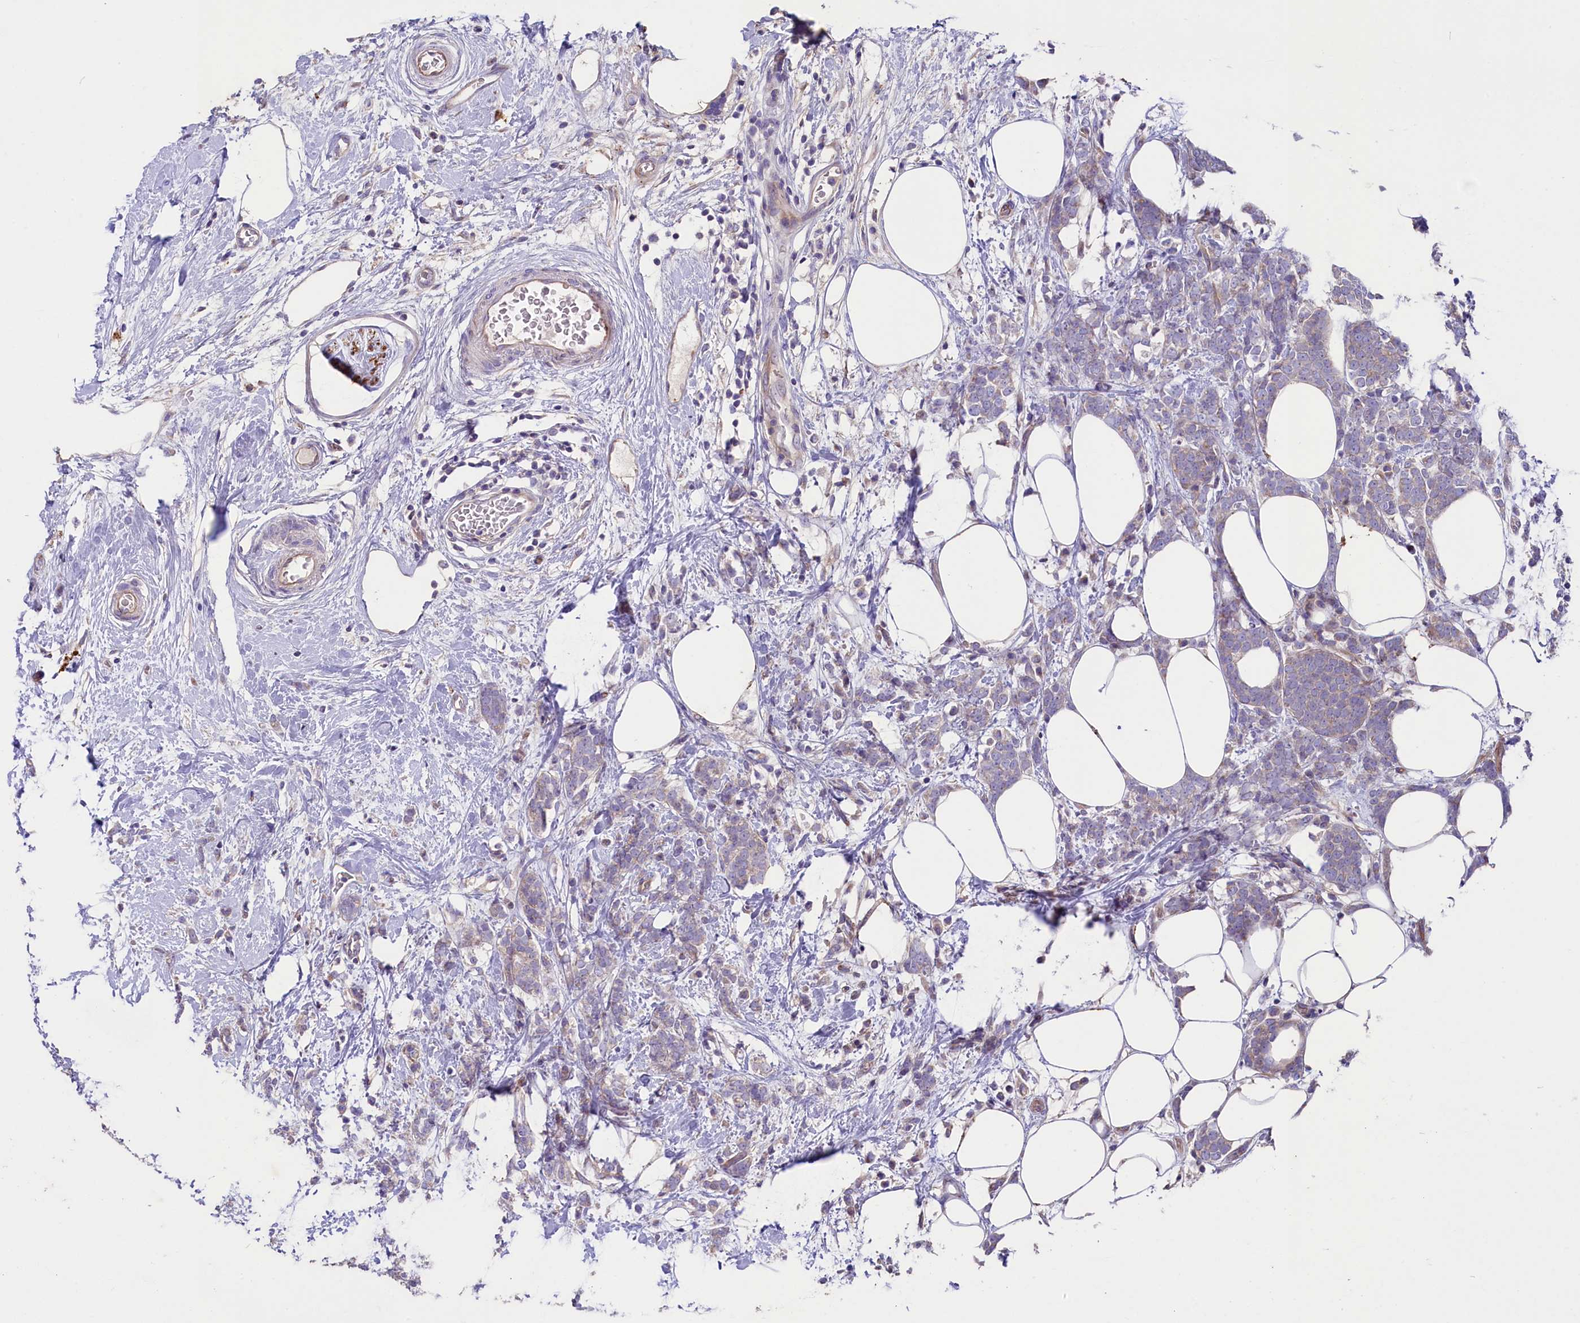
{"staining": {"intensity": "weak", "quantity": "<25%", "location": "cytoplasmic/membranous"}, "tissue": "breast cancer", "cell_type": "Tumor cells", "image_type": "cancer", "snomed": [{"axis": "morphology", "description": "Lobular carcinoma"}, {"axis": "topography", "description": "Breast"}], "caption": "This image is of breast cancer stained with IHC to label a protein in brown with the nuclei are counter-stained blue. There is no staining in tumor cells.", "gene": "CD99L2", "patient": {"sex": "female", "age": 58}}